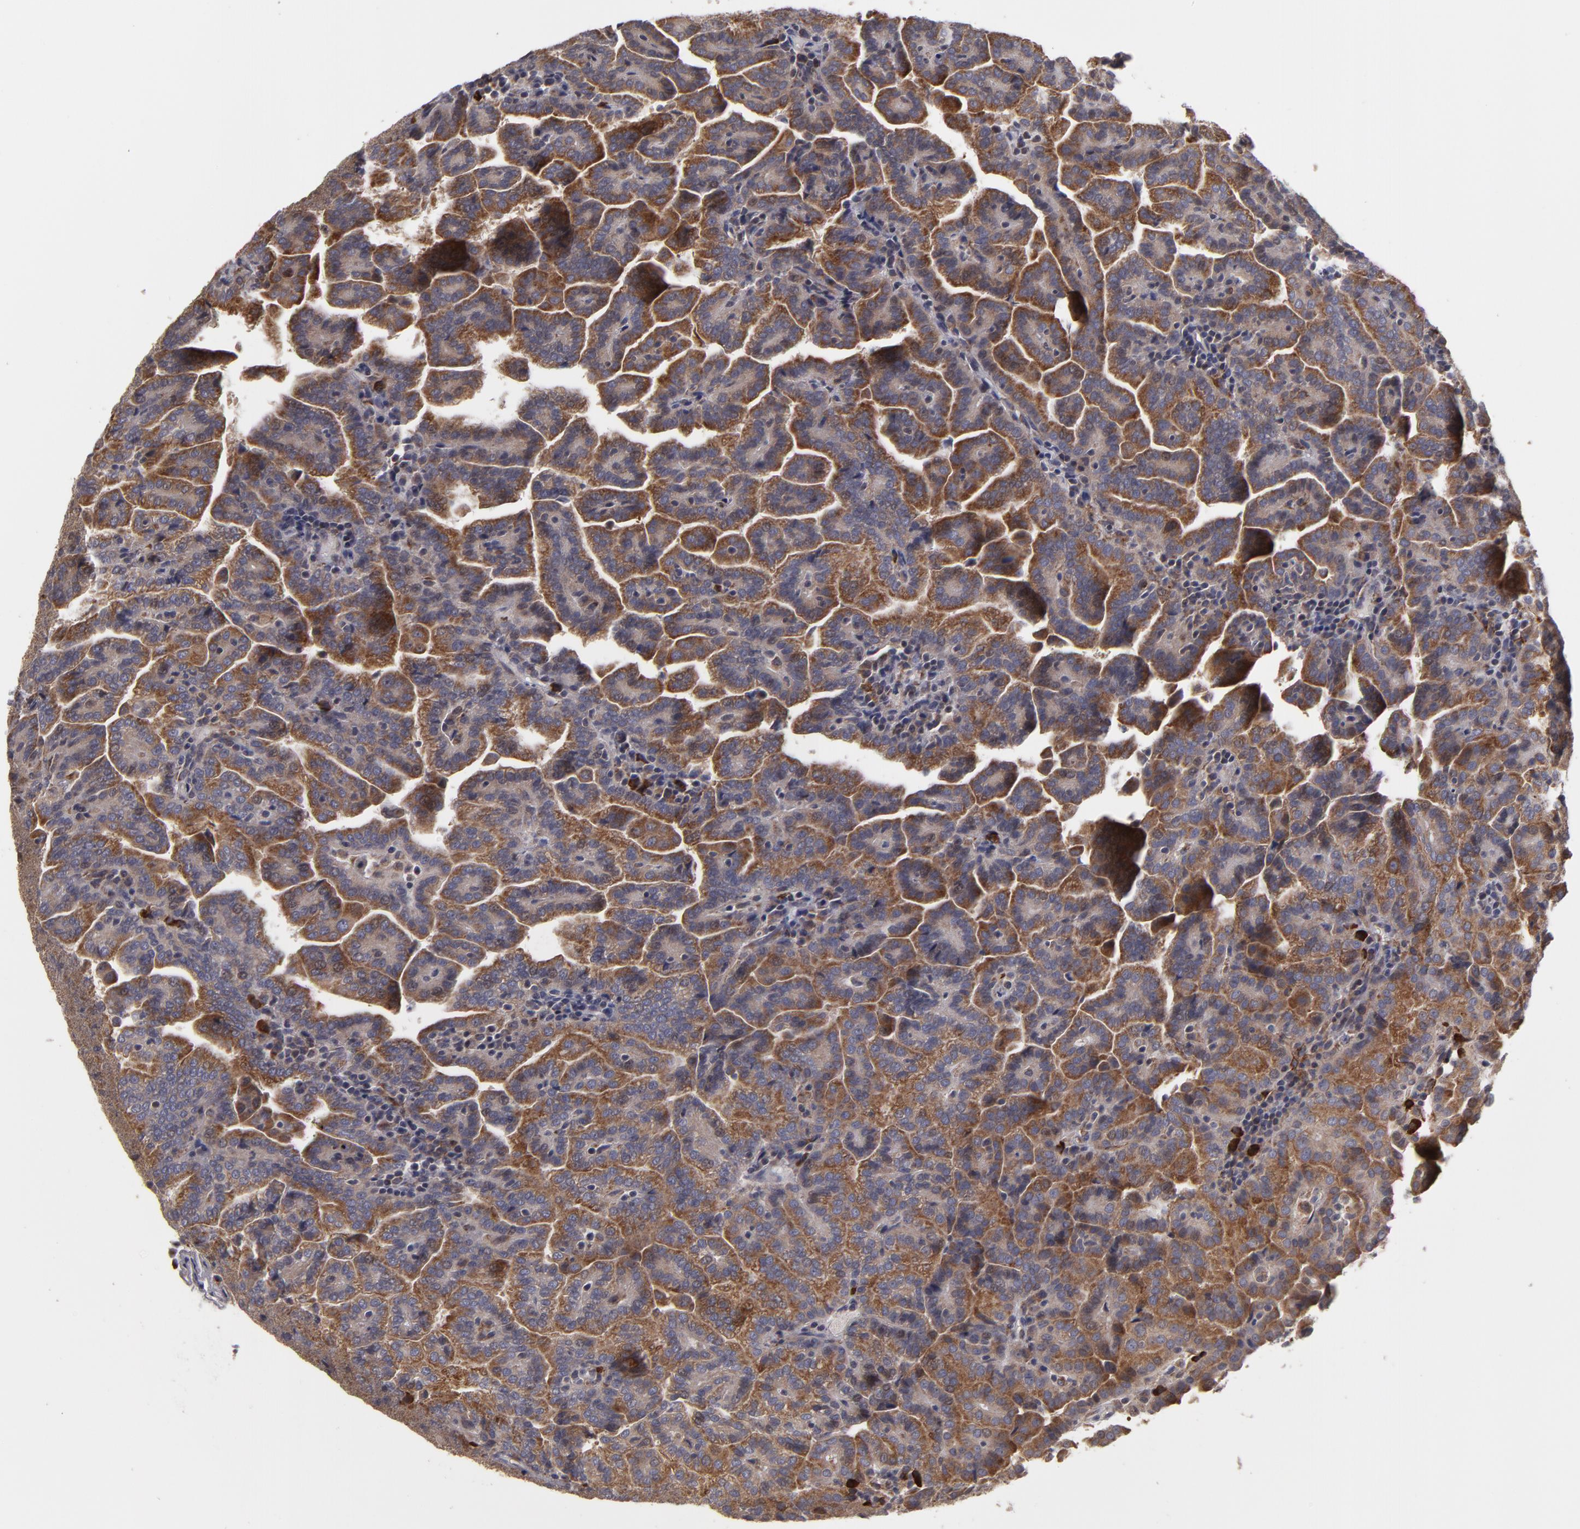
{"staining": {"intensity": "moderate", "quantity": "25%-75%", "location": "cytoplasmic/membranous"}, "tissue": "renal cancer", "cell_type": "Tumor cells", "image_type": "cancer", "snomed": [{"axis": "morphology", "description": "Adenocarcinoma, NOS"}, {"axis": "topography", "description": "Kidney"}], "caption": "Protein staining of renal cancer tissue exhibits moderate cytoplasmic/membranous expression in about 25%-75% of tumor cells.", "gene": "SND1", "patient": {"sex": "male", "age": 61}}